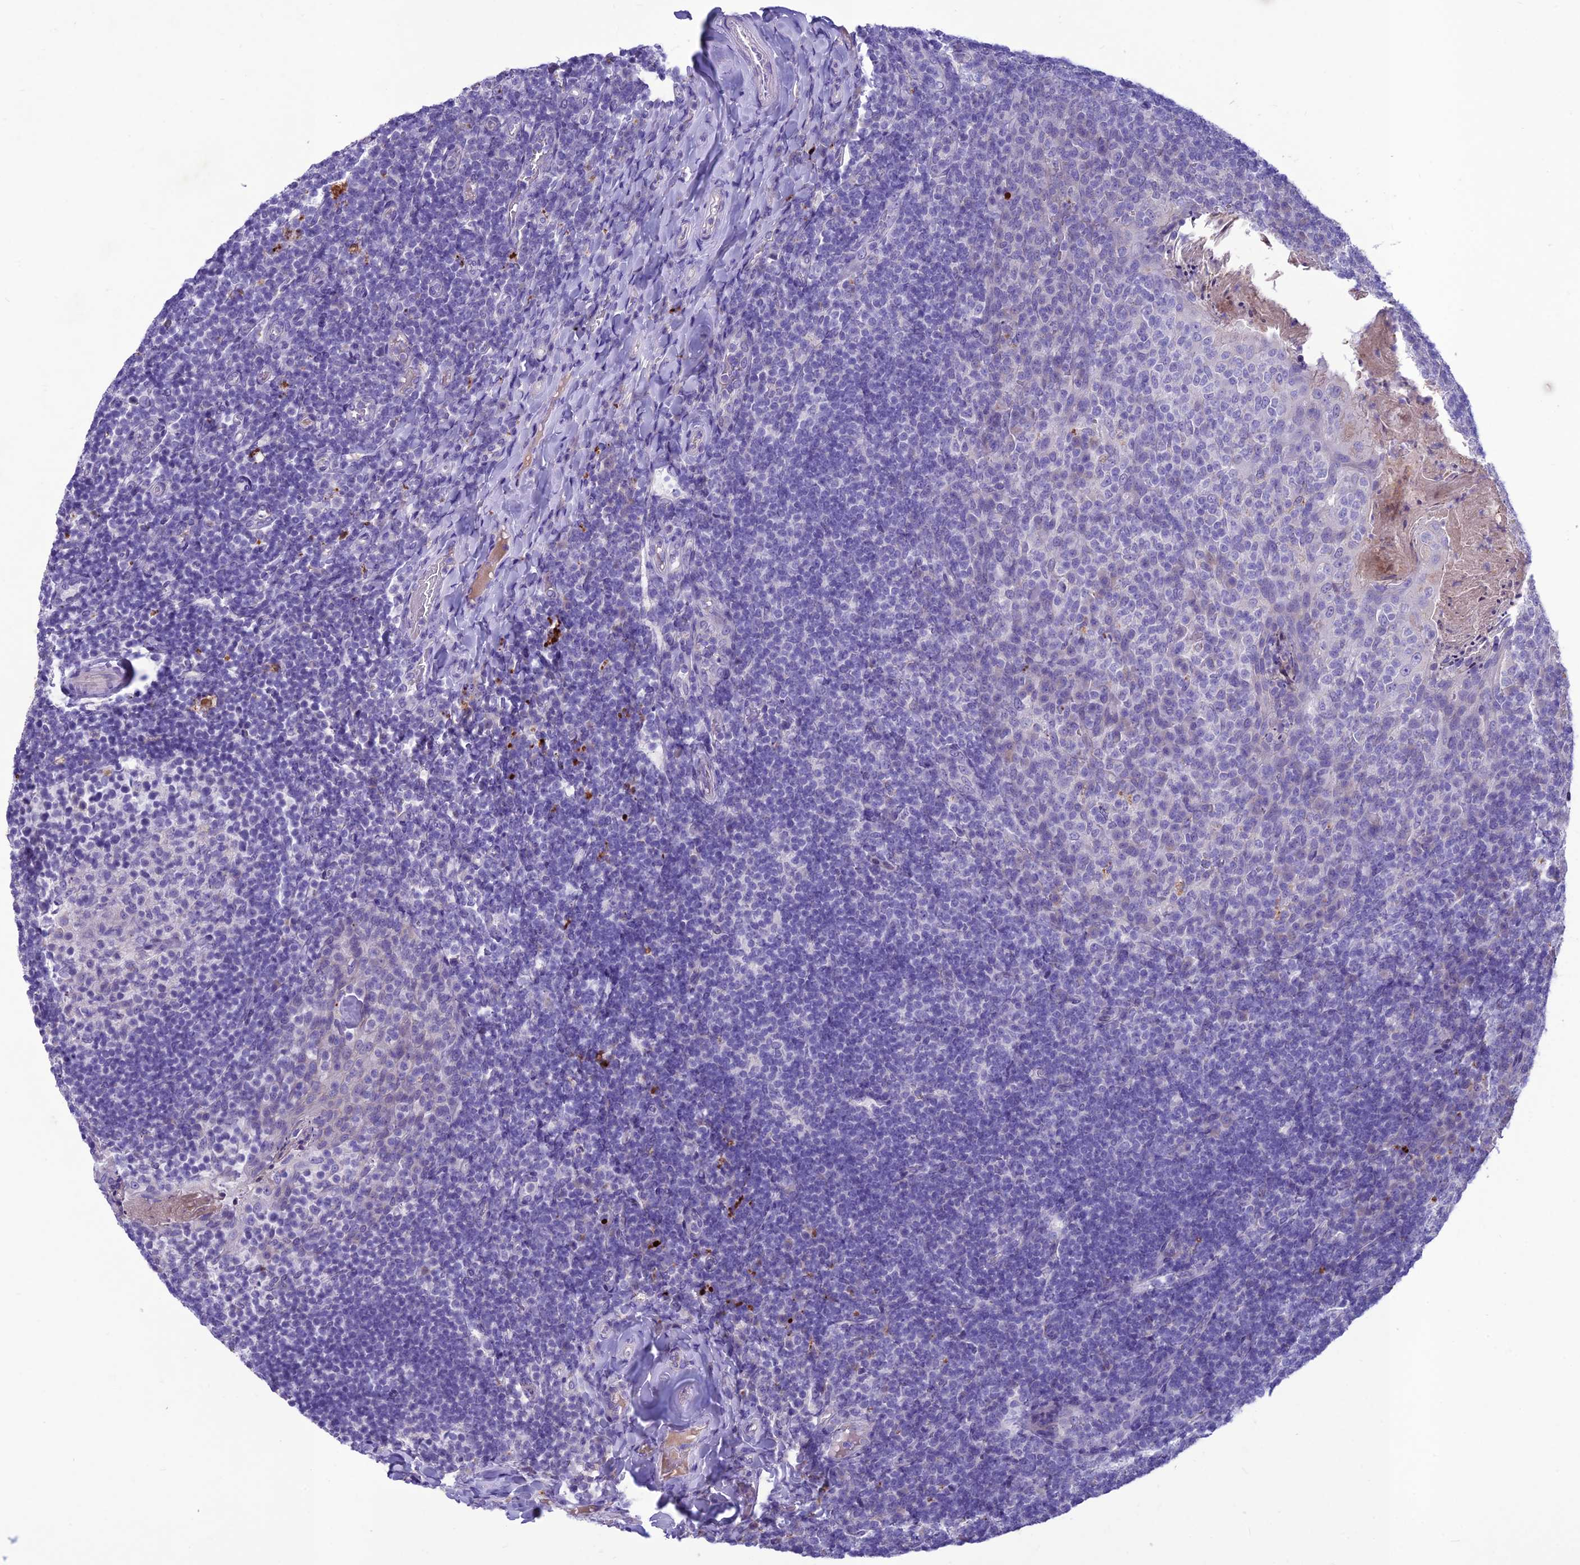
{"staining": {"intensity": "negative", "quantity": "none", "location": "none"}, "tissue": "tonsil", "cell_type": "Germinal center cells", "image_type": "normal", "snomed": [{"axis": "morphology", "description": "Normal tissue, NOS"}, {"axis": "topography", "description": "Tonsil"}], "caption": "High magnification brightfield microscopy of benign tonsil stained with DAB (3,3'-diaminobenzidine) (brown) and counterstained with hematoxylin (blue): germinal center cells show no significant positivity.", "gene": "IFT172", "patient": {"sex": "female", "age": 10}}